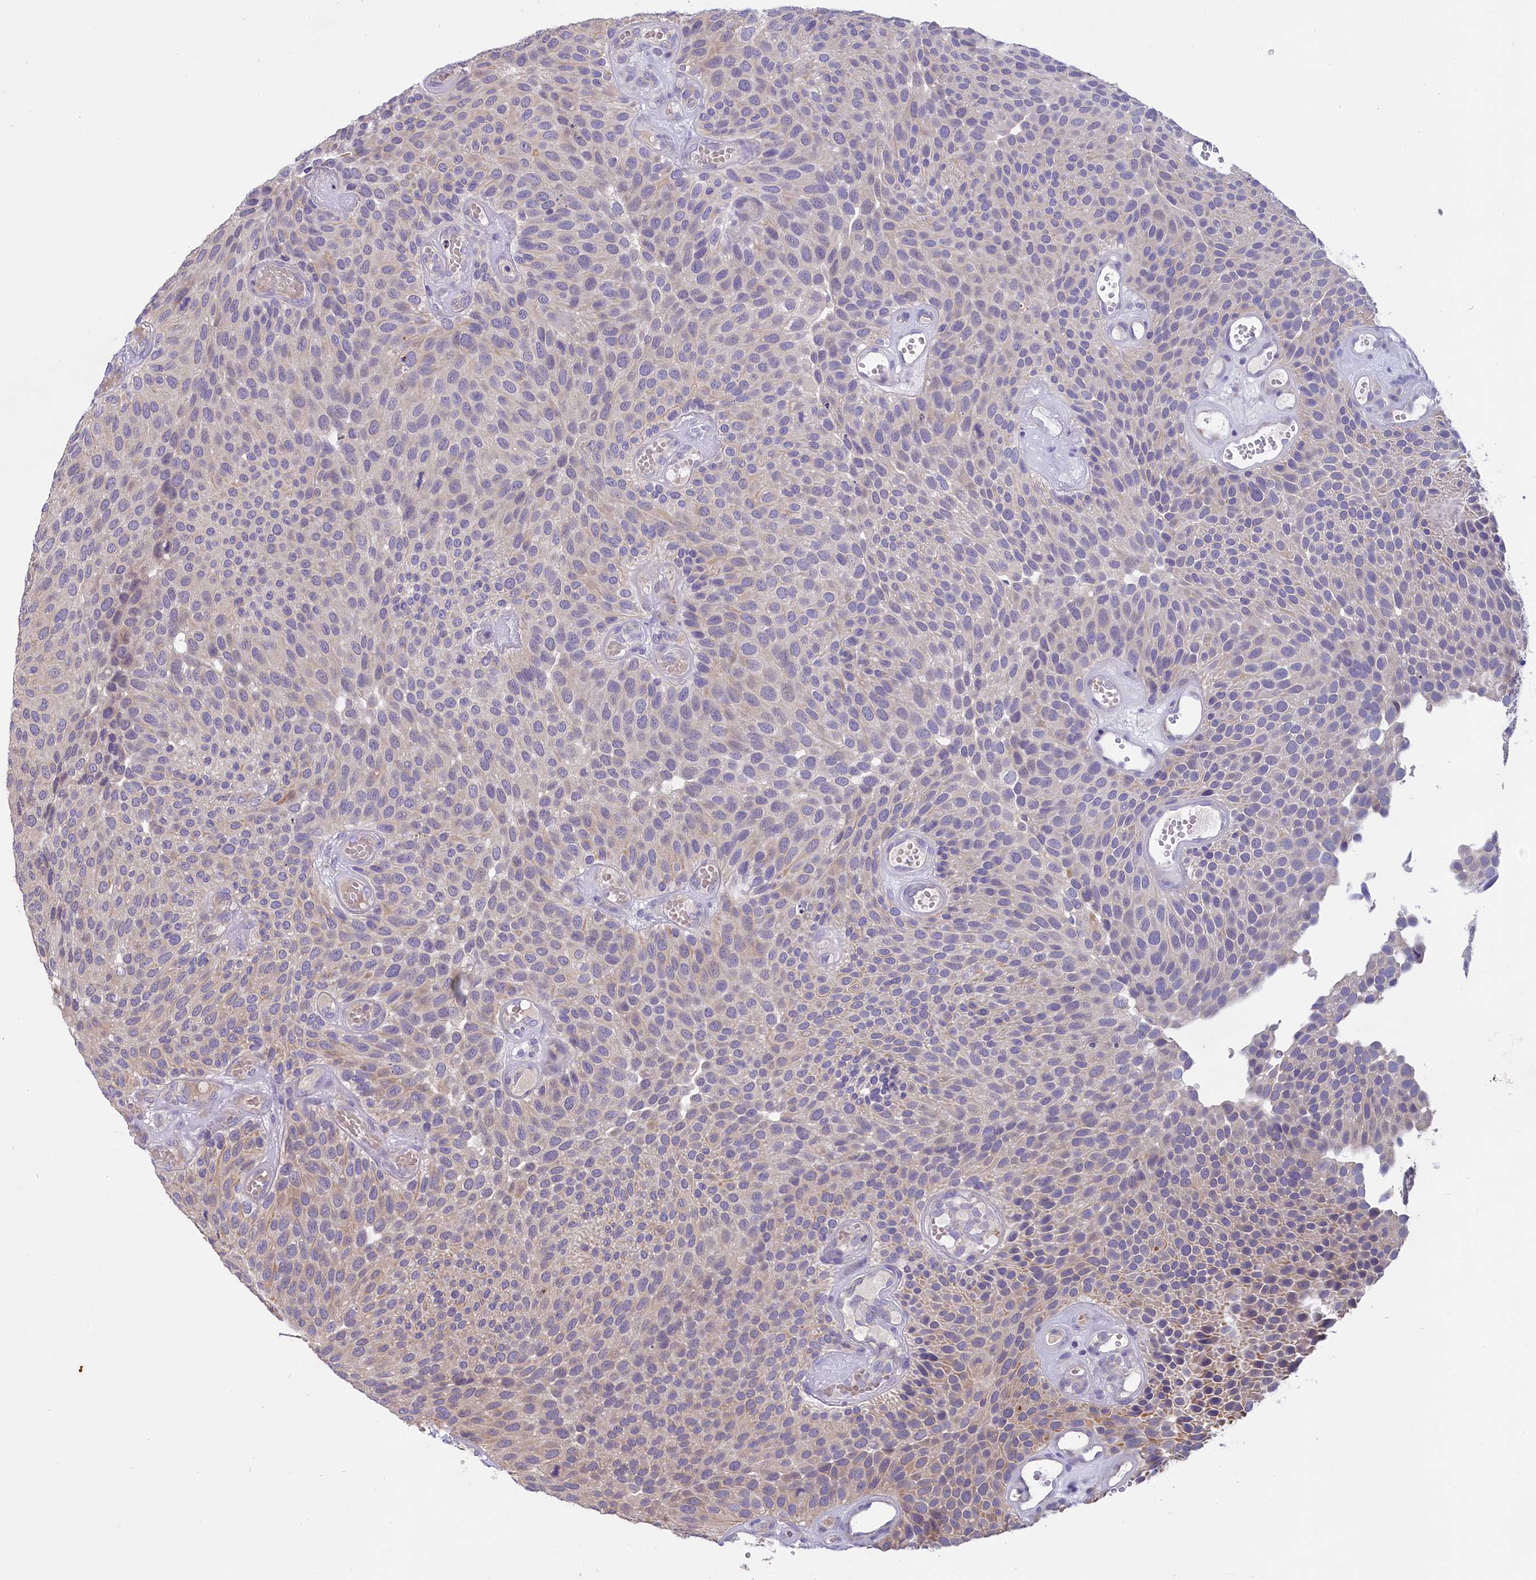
{"staining": {"intensity": "negative", "quantity": "none", "location": "none"}, "tissue": "urothelial cancer", "cell_type": "Tumor cells", "image_type": "cancer", "snomed": [{"axis": "morphology", "description": "Urothelial carcinoma, Low grade"}, {"axis": "topography", "description": "Urinary bladder"}], "caption": "Tumor cells show no significant protein expression in low-grade urothelial carcinoma.", "gene": "MEMO1", "patient": {"sex": "male", "age": 89}}